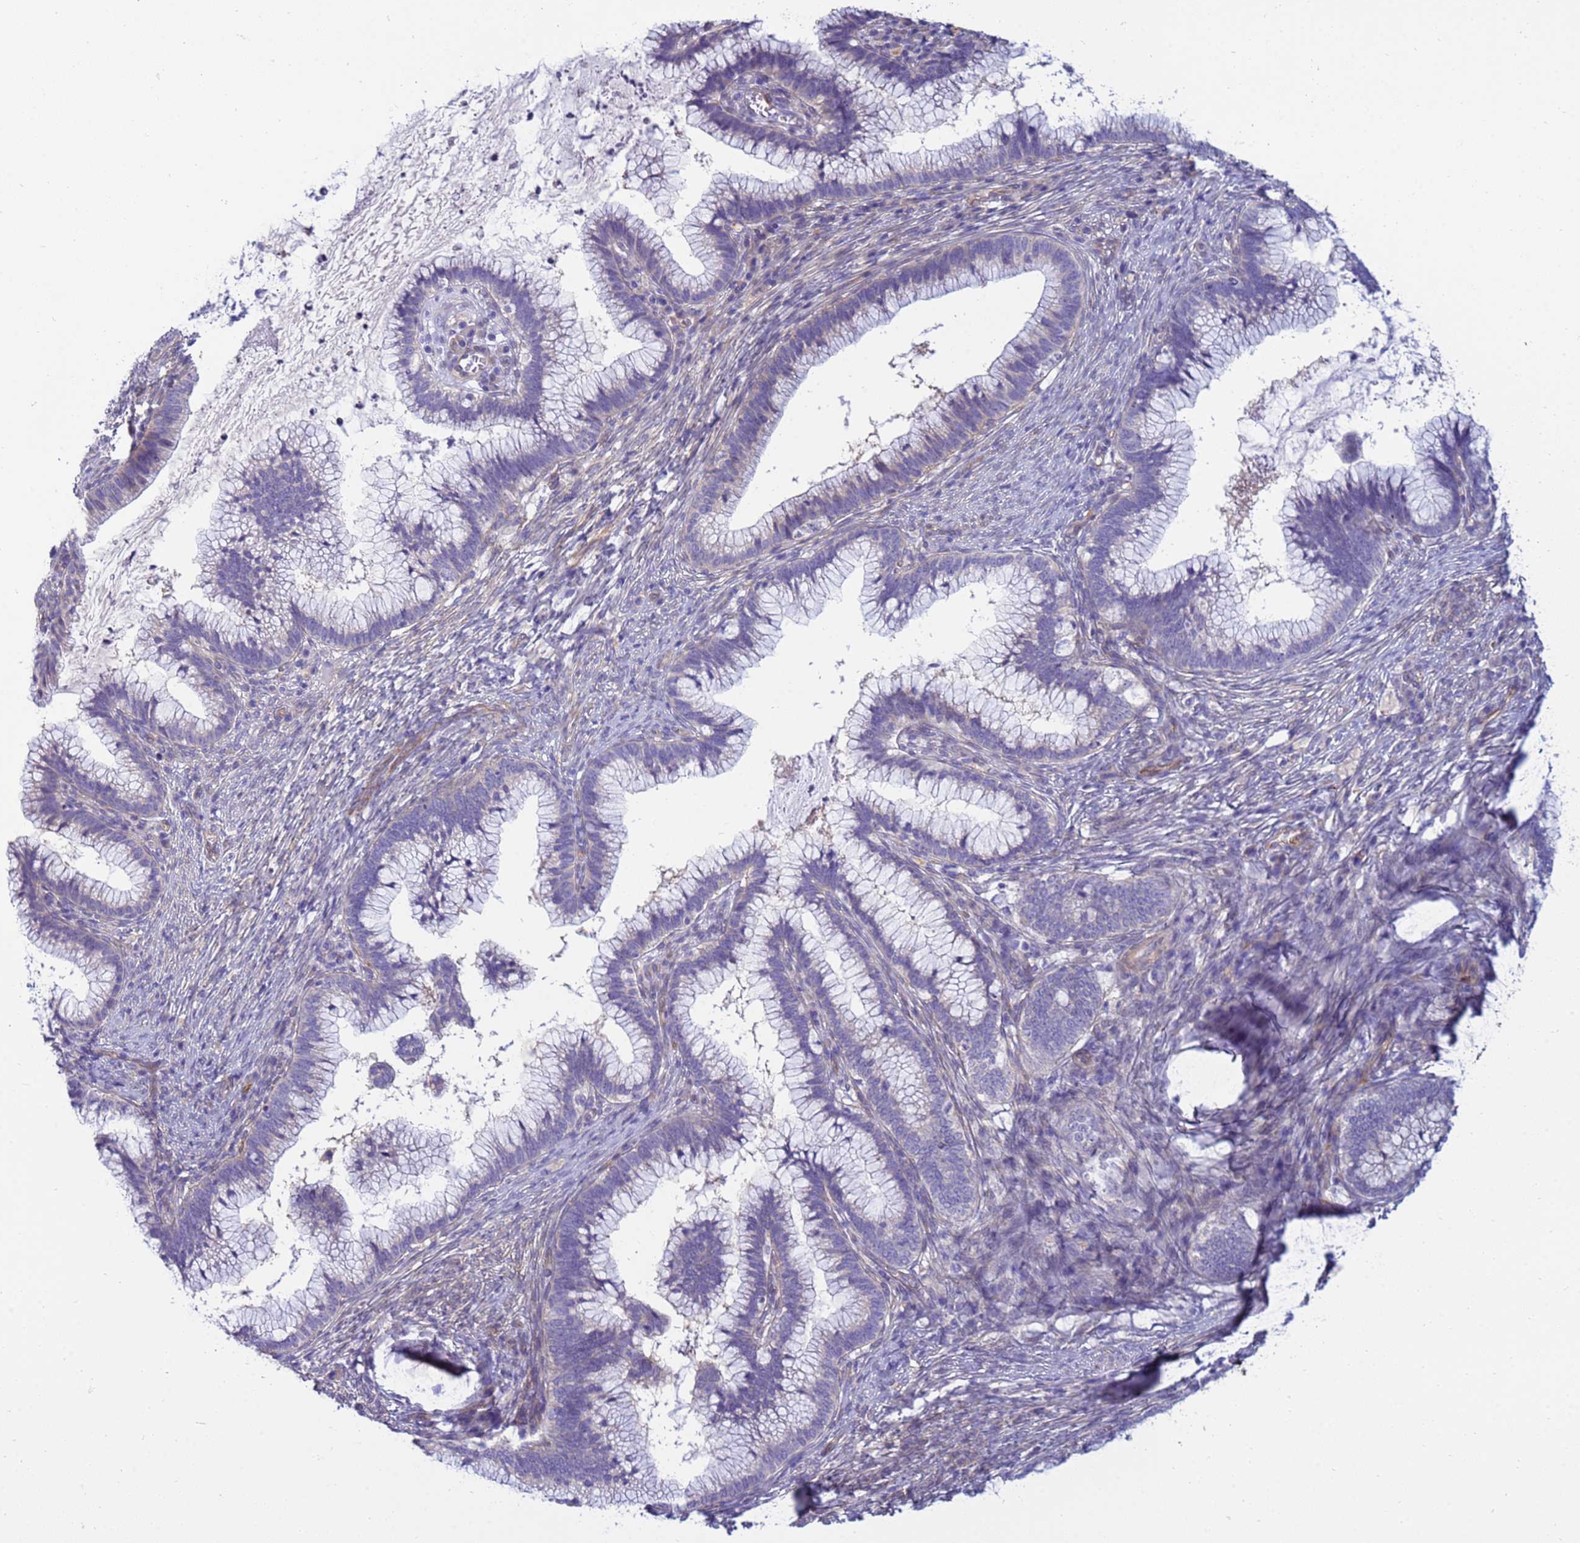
{"staining": {"intensity": "negative", "quantity": "none", "location": "none"}, "tissue": "cervical cancer", "cell_type": "Tumor cells", "image_type": "cancer", "snomed": [{"axis": "morphology", "description": "Adenocarcinoma, NOS"}, {"axis": "topography", "description": "Cervix"}], "caption": "There is no significant positivity in tumor cells of cervical cancer (adenocarcinoma).", "gene": "TRPC6", "patient": {"sex": "female", "age": 36}}